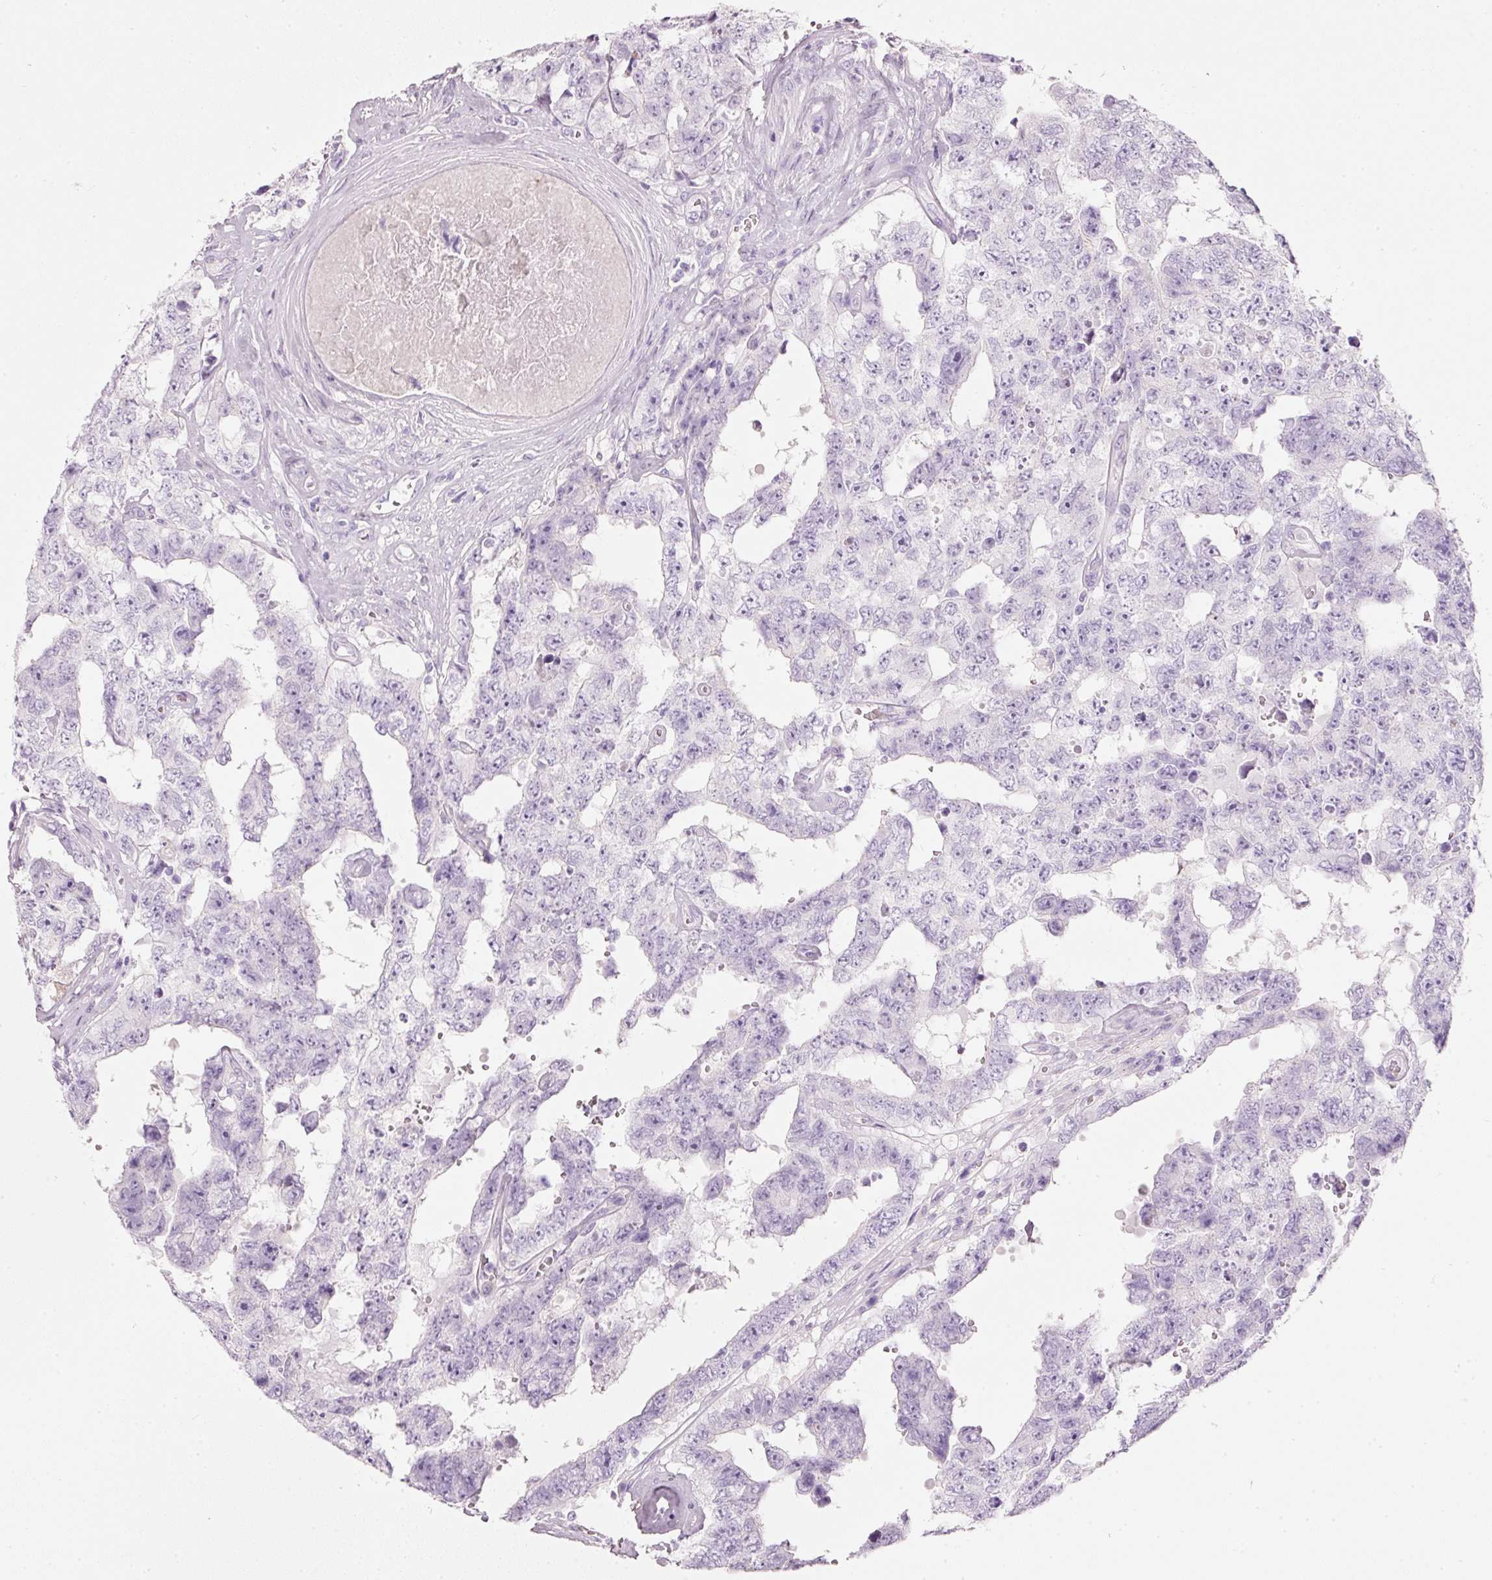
{"staining": {"intensity": "negative", "quantity": "none", "location": "none"}, "tissue": "testis cancer", "cell_type": "Tumor cells", "image_type": "cancer", "snomed": [{"axis": "morphology", "description": "Normal tissue, NOS"}, {"axis": "morphology", "description": "Carcinoma, Embryonal, NOS"}, {"axis": "topography", "description": "Testis"}, {"axis": "topography", "description": "Epididymis"}], "caption": "The image demonstrates no significant staining in tumor cells of testis cancer.", "gene": "PDXDC1", "patient": {"sex": "male", "age": 25}}